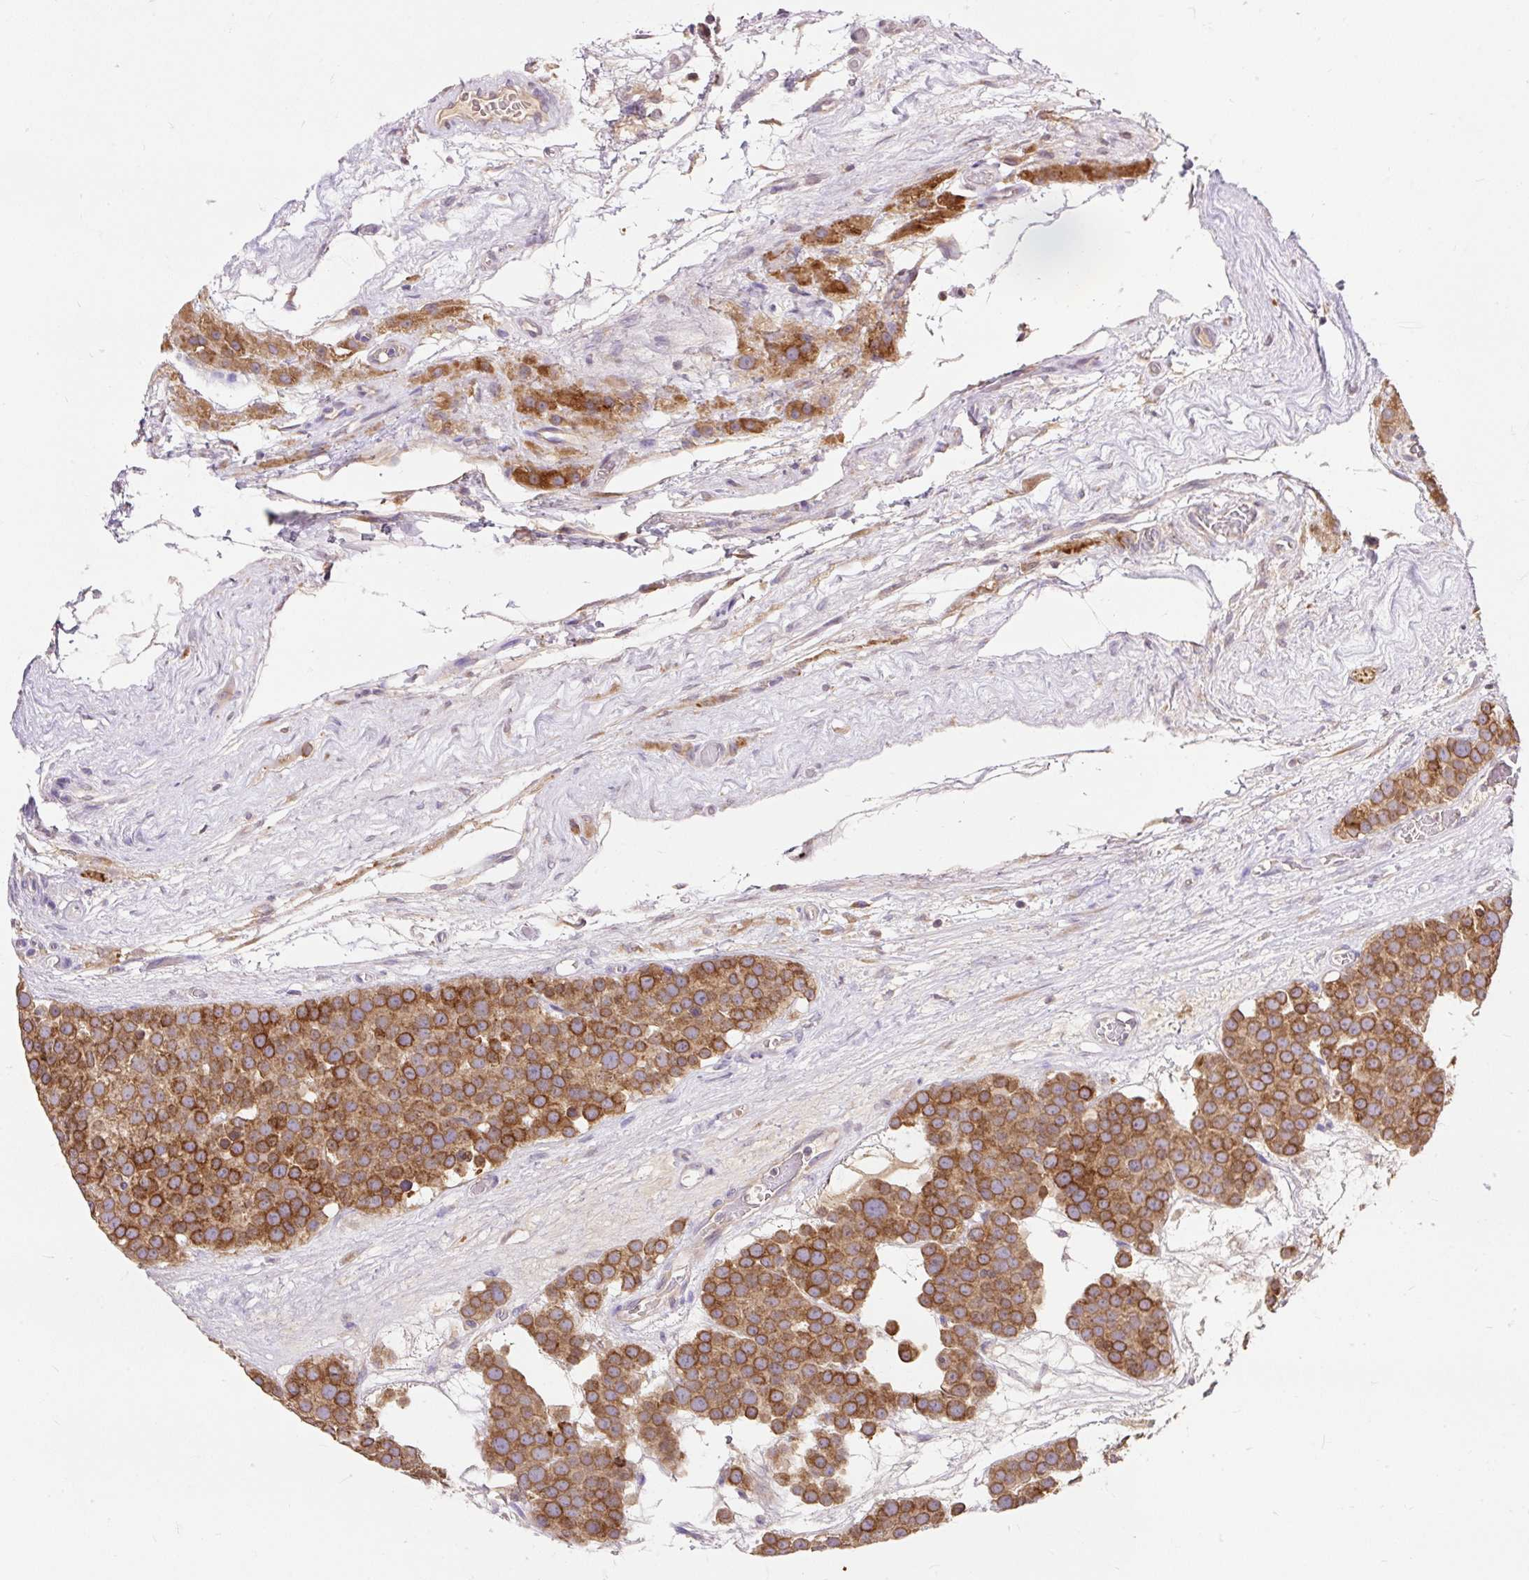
{"staining": {"intensity": "moderate", "quantity": ">75%", "location": "cytoplasmic/membranous"}, "tissue": "testis cancer", "cell_type": "Tumor cells", "image_type": "cancer", "snomed": [{"axis": "morphology", "description": "Seminoma, NOS"}, {"axis": "topography", "description": "Testis"}], "caption": "Immunohistochemistry (IHC) micrograph of neoplastic tissue: human seminoma (testis) stained using IHC reveals medium levels of moderate protein expression localized specifically in the cytoplasmic/membranous of tumor cells, appearing as a cytoplasmic/membranous brown color.", "gene": "SEC63", "patient": {"sex": "male", "age": 71}}